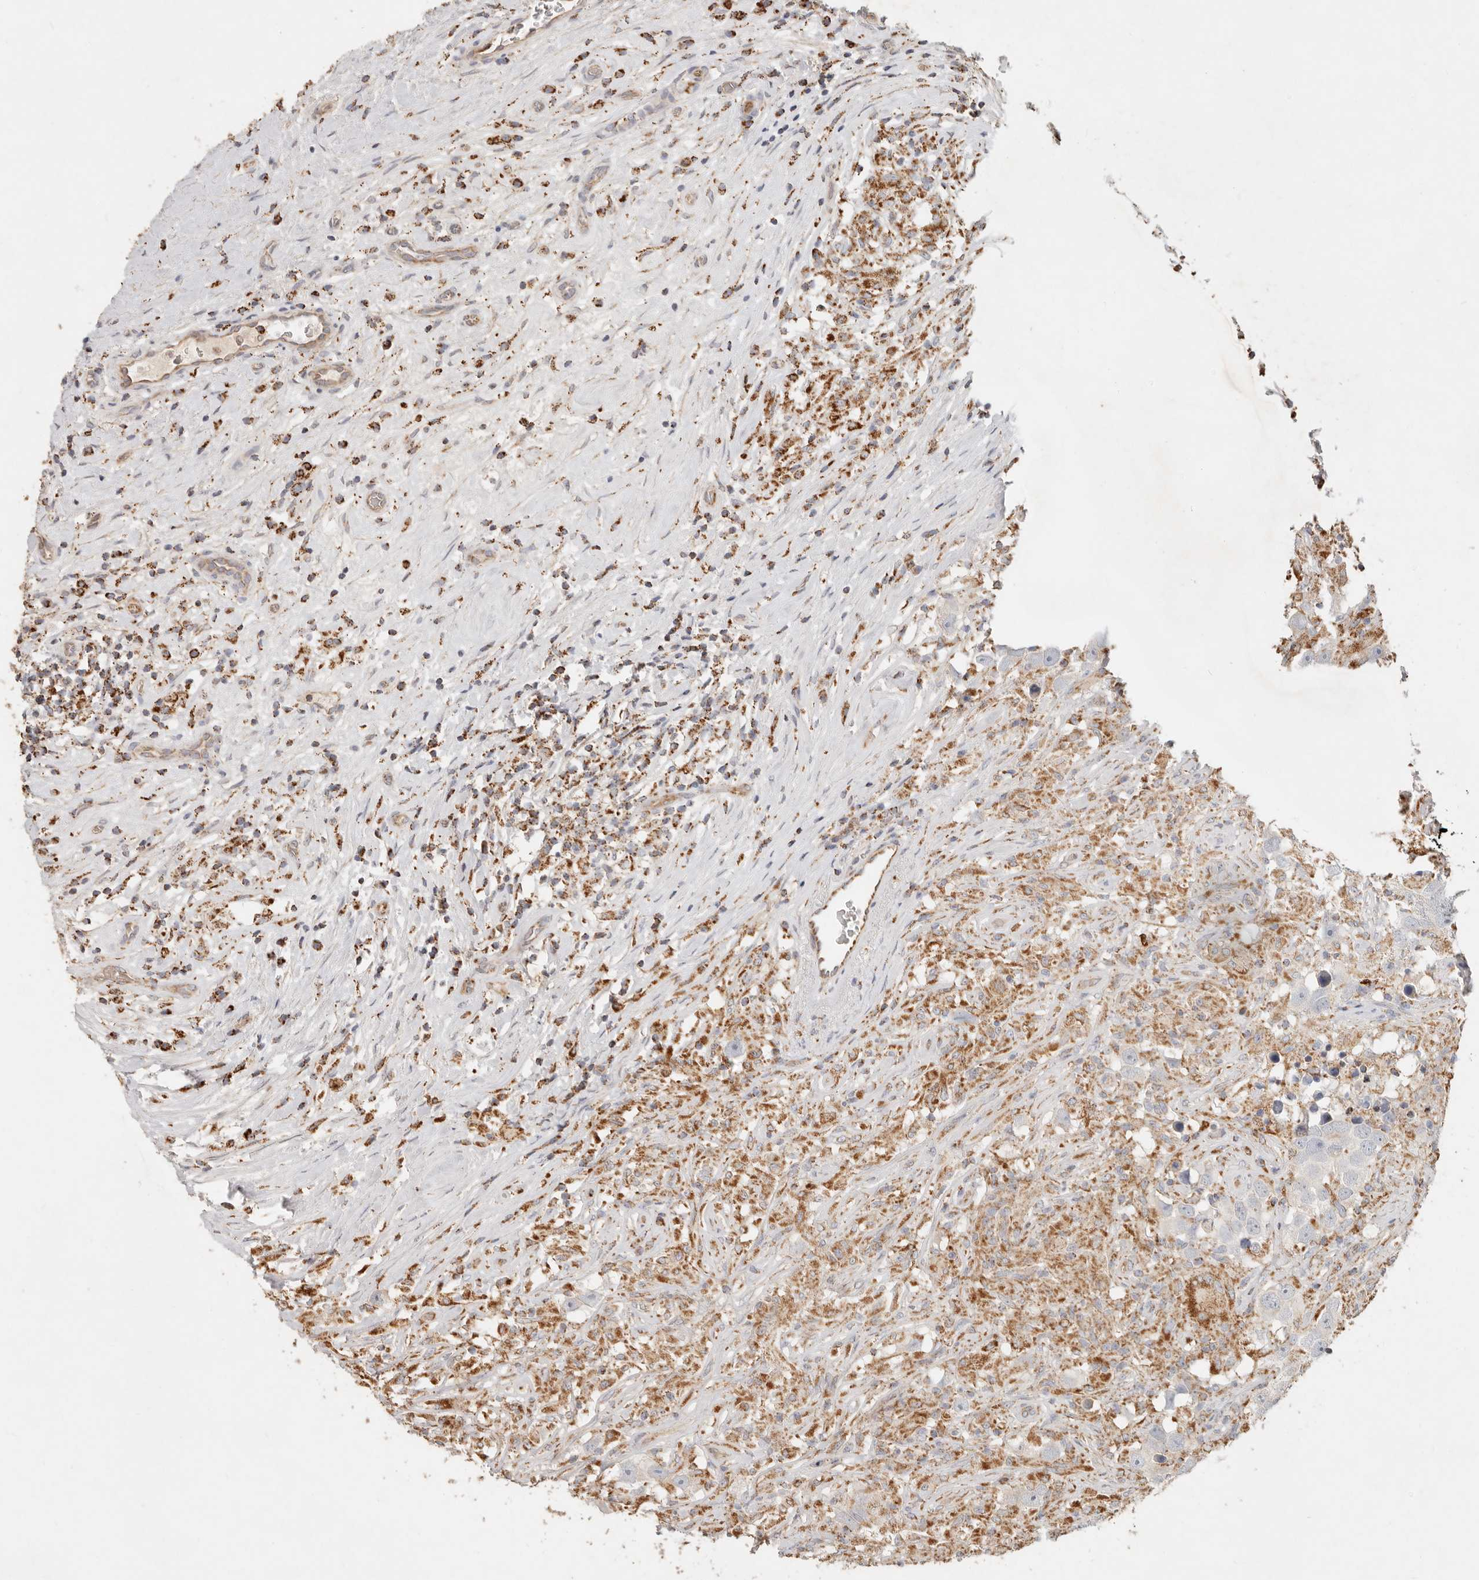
{"staining": {"intensity": "negative", "quantity": "none", "location": "none"}, "tissue": "testis cancer", "cell_type": "Tumor cells", "image_type": "cancer", "snomed": [{"axis": "morphology", "description": "Seminoma, NOS"}, {"axis": "topography", "description": "Testis"}], "caption": "This is an immunohistochemistry (IHC) image of testis cancer (seminoma). There is no positivity in tumor cells.", "gene": "ARHGEF10L", "patient": {"sex": "male", "age": 49}}